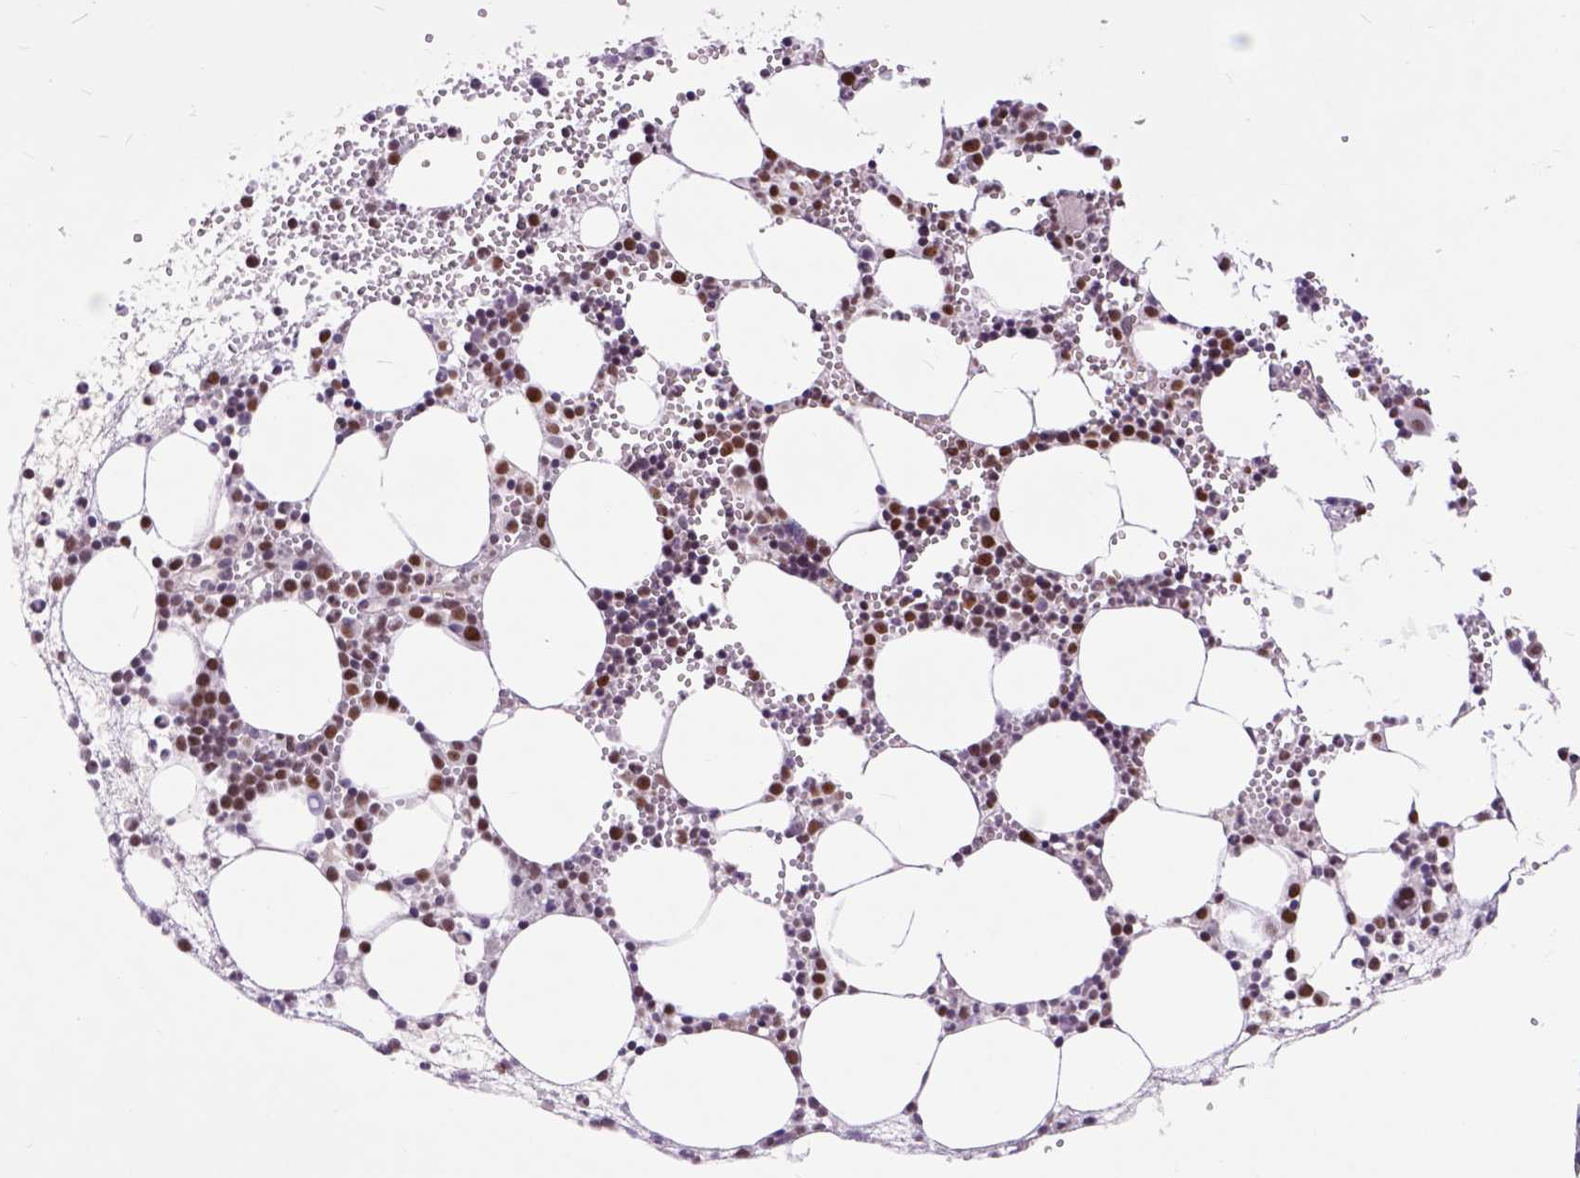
{"staining": {"intensity": "moderate", "quantity": "25%-75%", "location": "nuclear"}, "tissue": "bone marrow", "cell_type": "Hematopoietic cells", "image_type": "normal", "snomed": [{"axis": "morphology", "description": "Normal tissue, NOS"}, {"axis": "topography", "description": "Bone marrow"}], "caption": "Immunohistochemistry (IHC) of normal human bone marrow demonstrates medium levels of moderate nuclear positivity in about 25%-75% of hematopoietic cells. Nuclei are stained in blue.", "gene": "RCC2", "patient": {"sex": "male", "age": 89}}